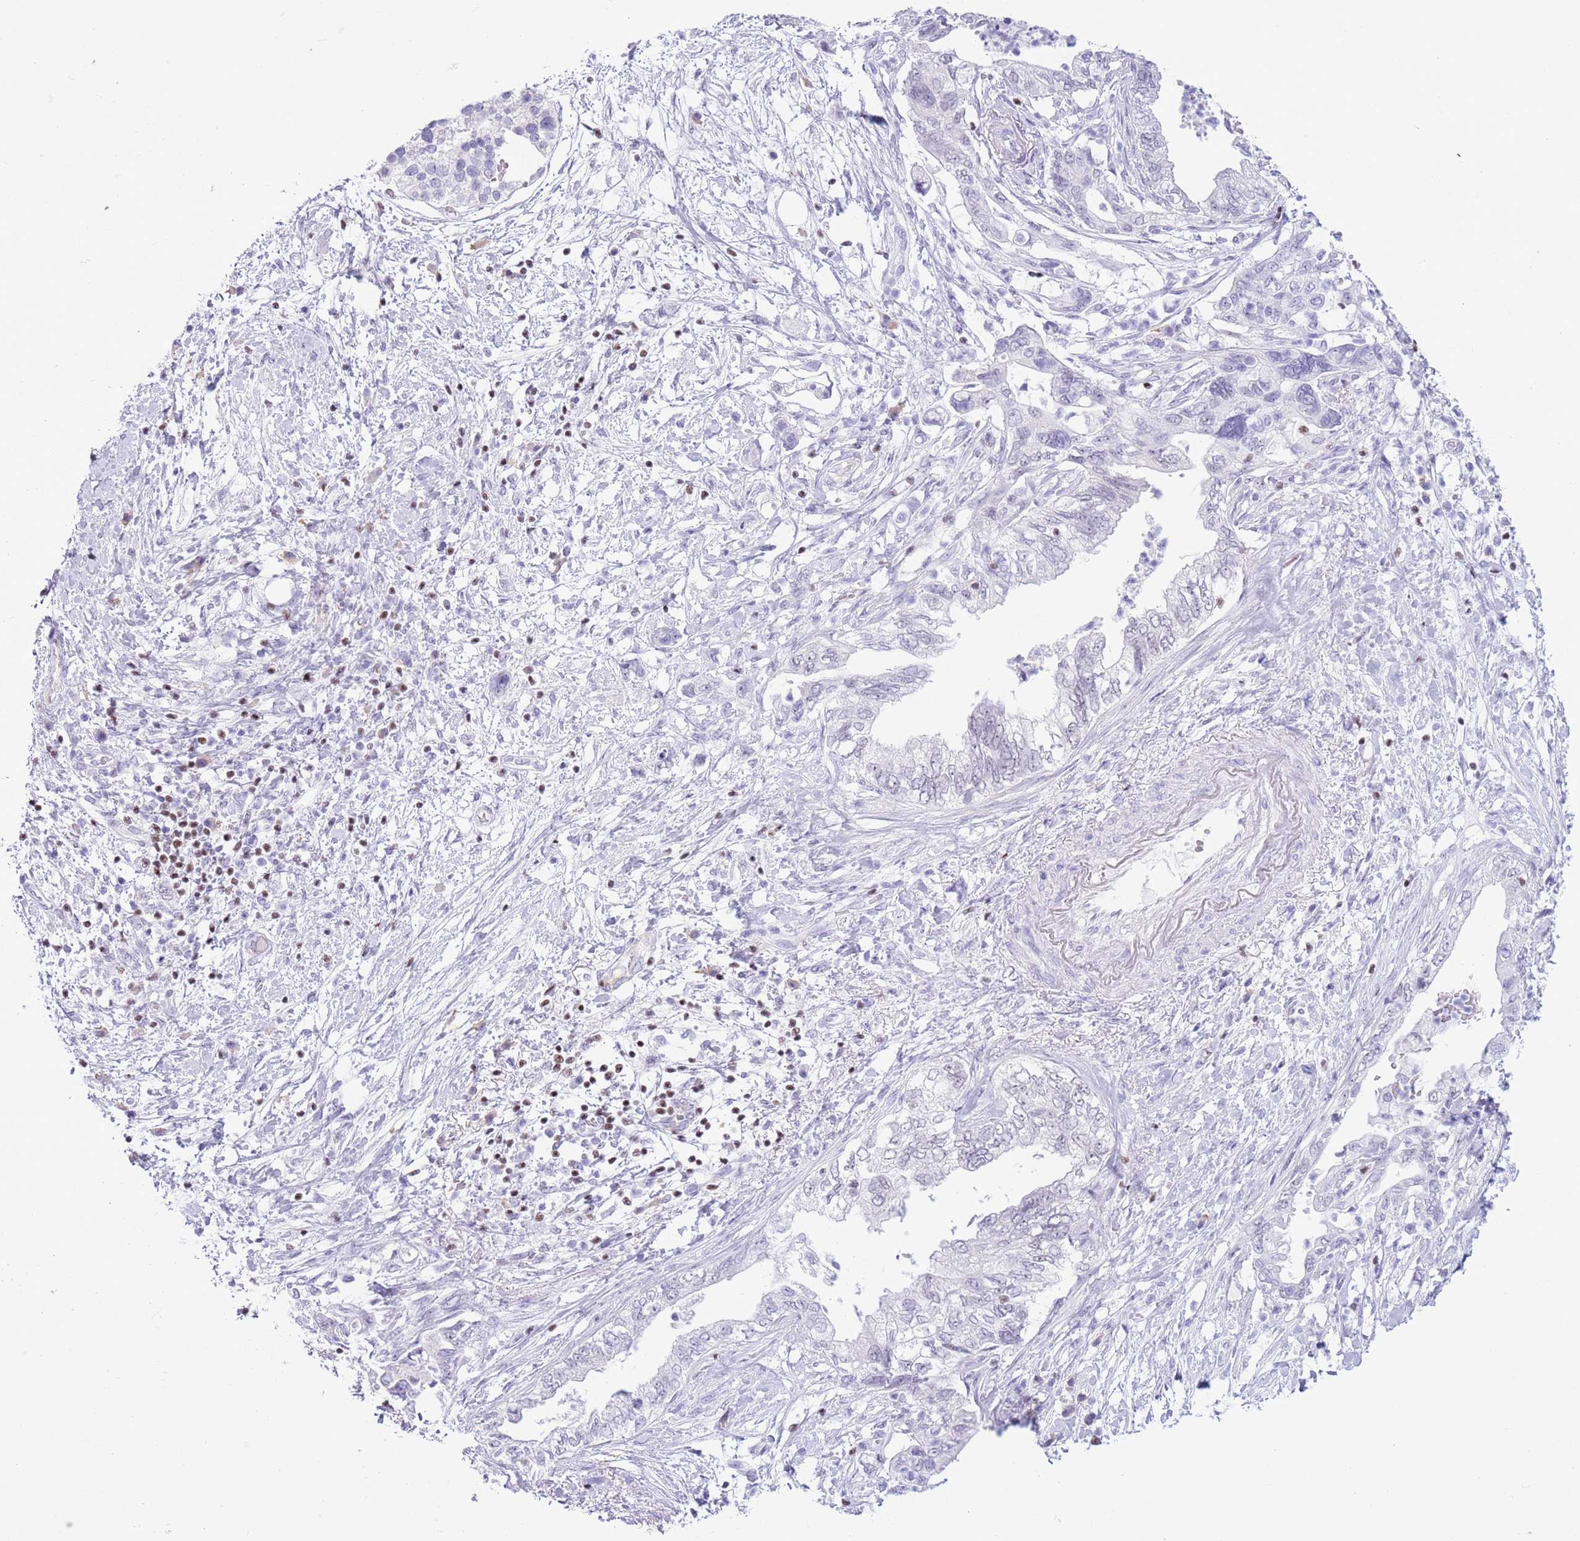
{"staining": {"intensity": "negative", "quantity": "none", "location": "none"}, "tissue": "pancreatic cancer", "cell_type": "Tumor cells", "image_type": "cancer", "snomed": [{"axis": "morphology", "description": "Adenocarcinoma, NOS"}, {"axis": "topography", "description": "Pancreas"}], "caption": "Pancreatic cancer (adenocarcinoma) was stained to show a protein in brown. There is no significant positivity in tumor cells.", "gene": "BCL11B", "patient": {"sex": "female", "age": 73}}